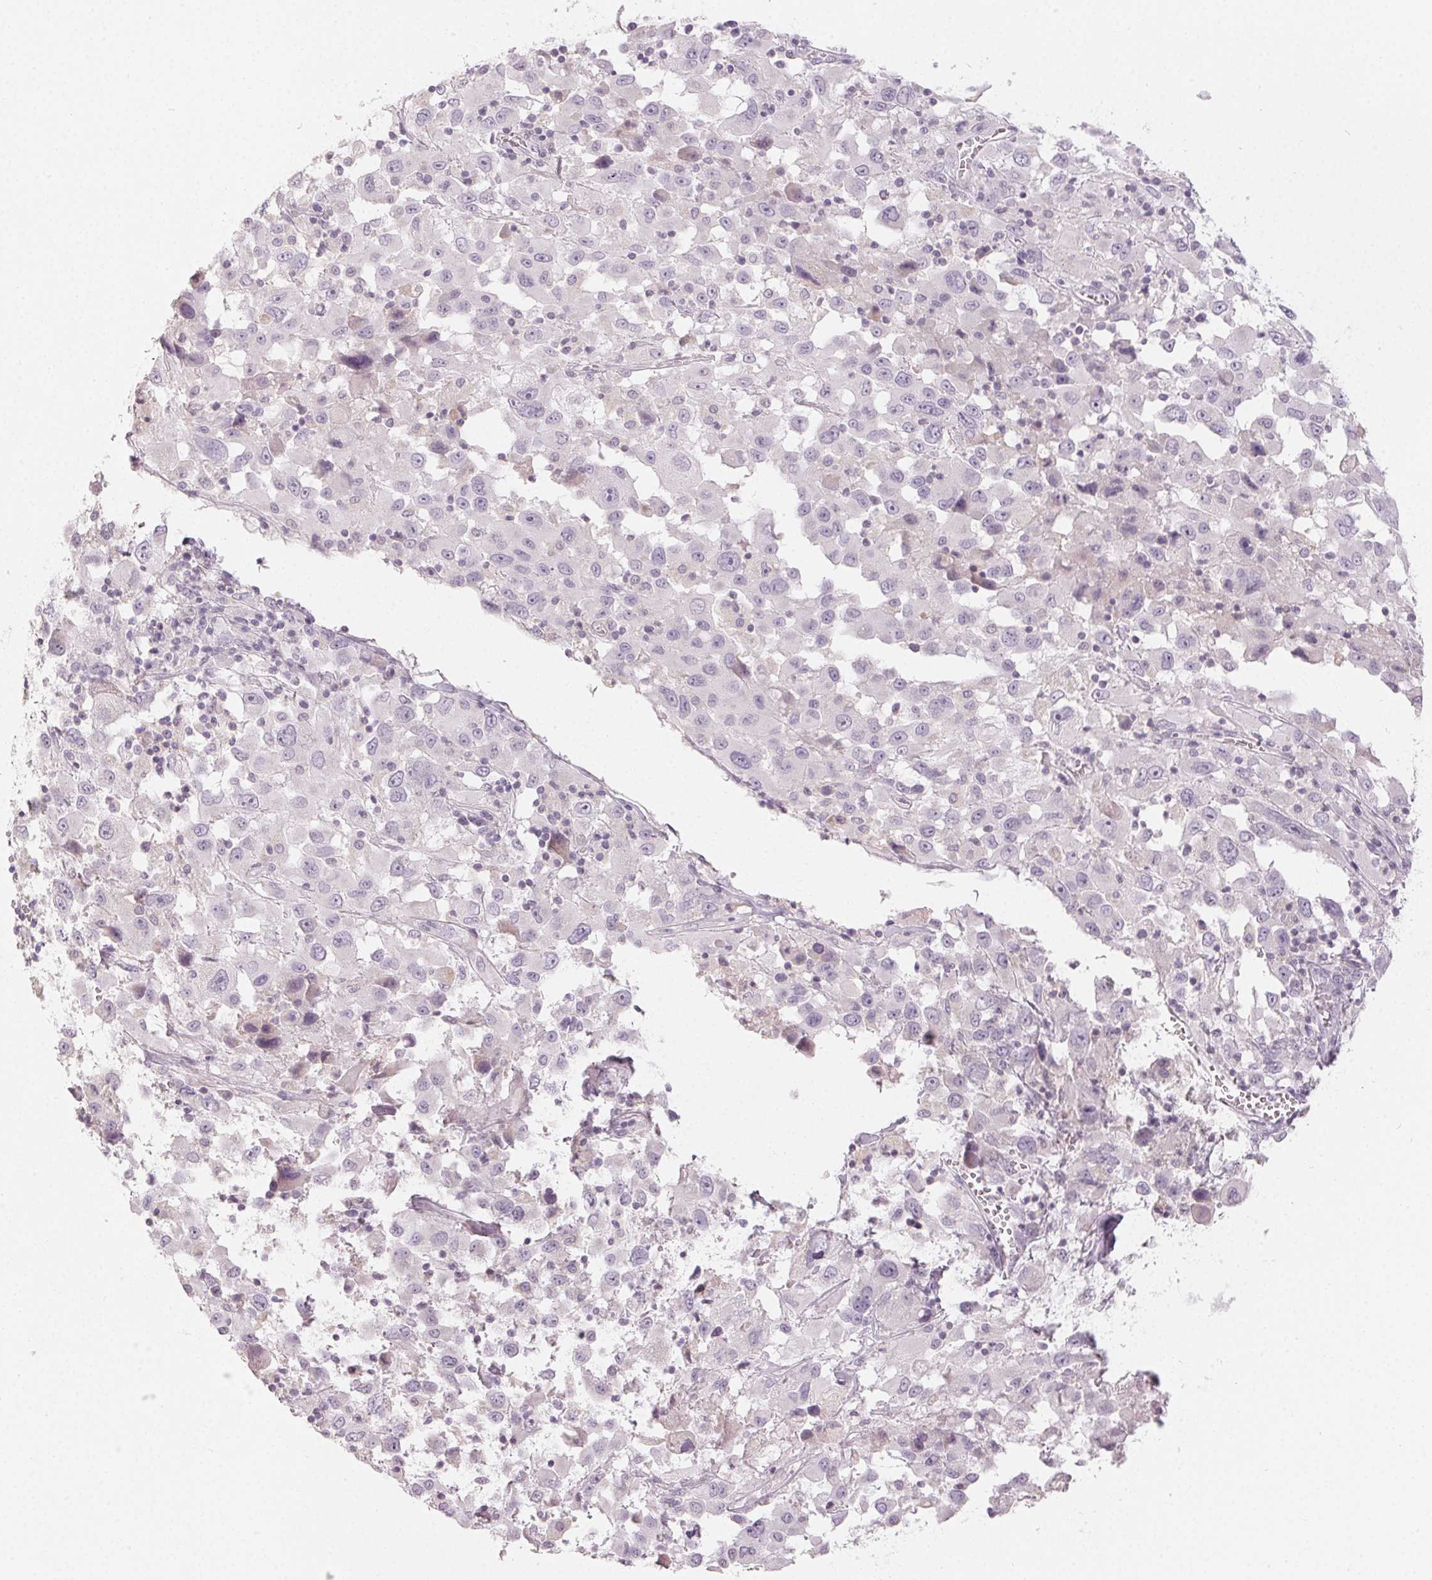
{"staining": {"intensity": "negative", "quantity": "none", "location": "none"}, "tissue": "melanoma", "cell_type": "Tumor cells", "image_type": "cancer", "snomed": [{"axis": "morphology", "description": "Malignant melanoma, Metastatic site"}, {"axis": "topography", "description": "Soft tissue"}], "caption": "This is a histopathology image of immunohistochemistry staining of melanoma, which shows no expression in tumor cells.", "gene": "LVRN", "patient": {"sex": "male", "age": 50}}